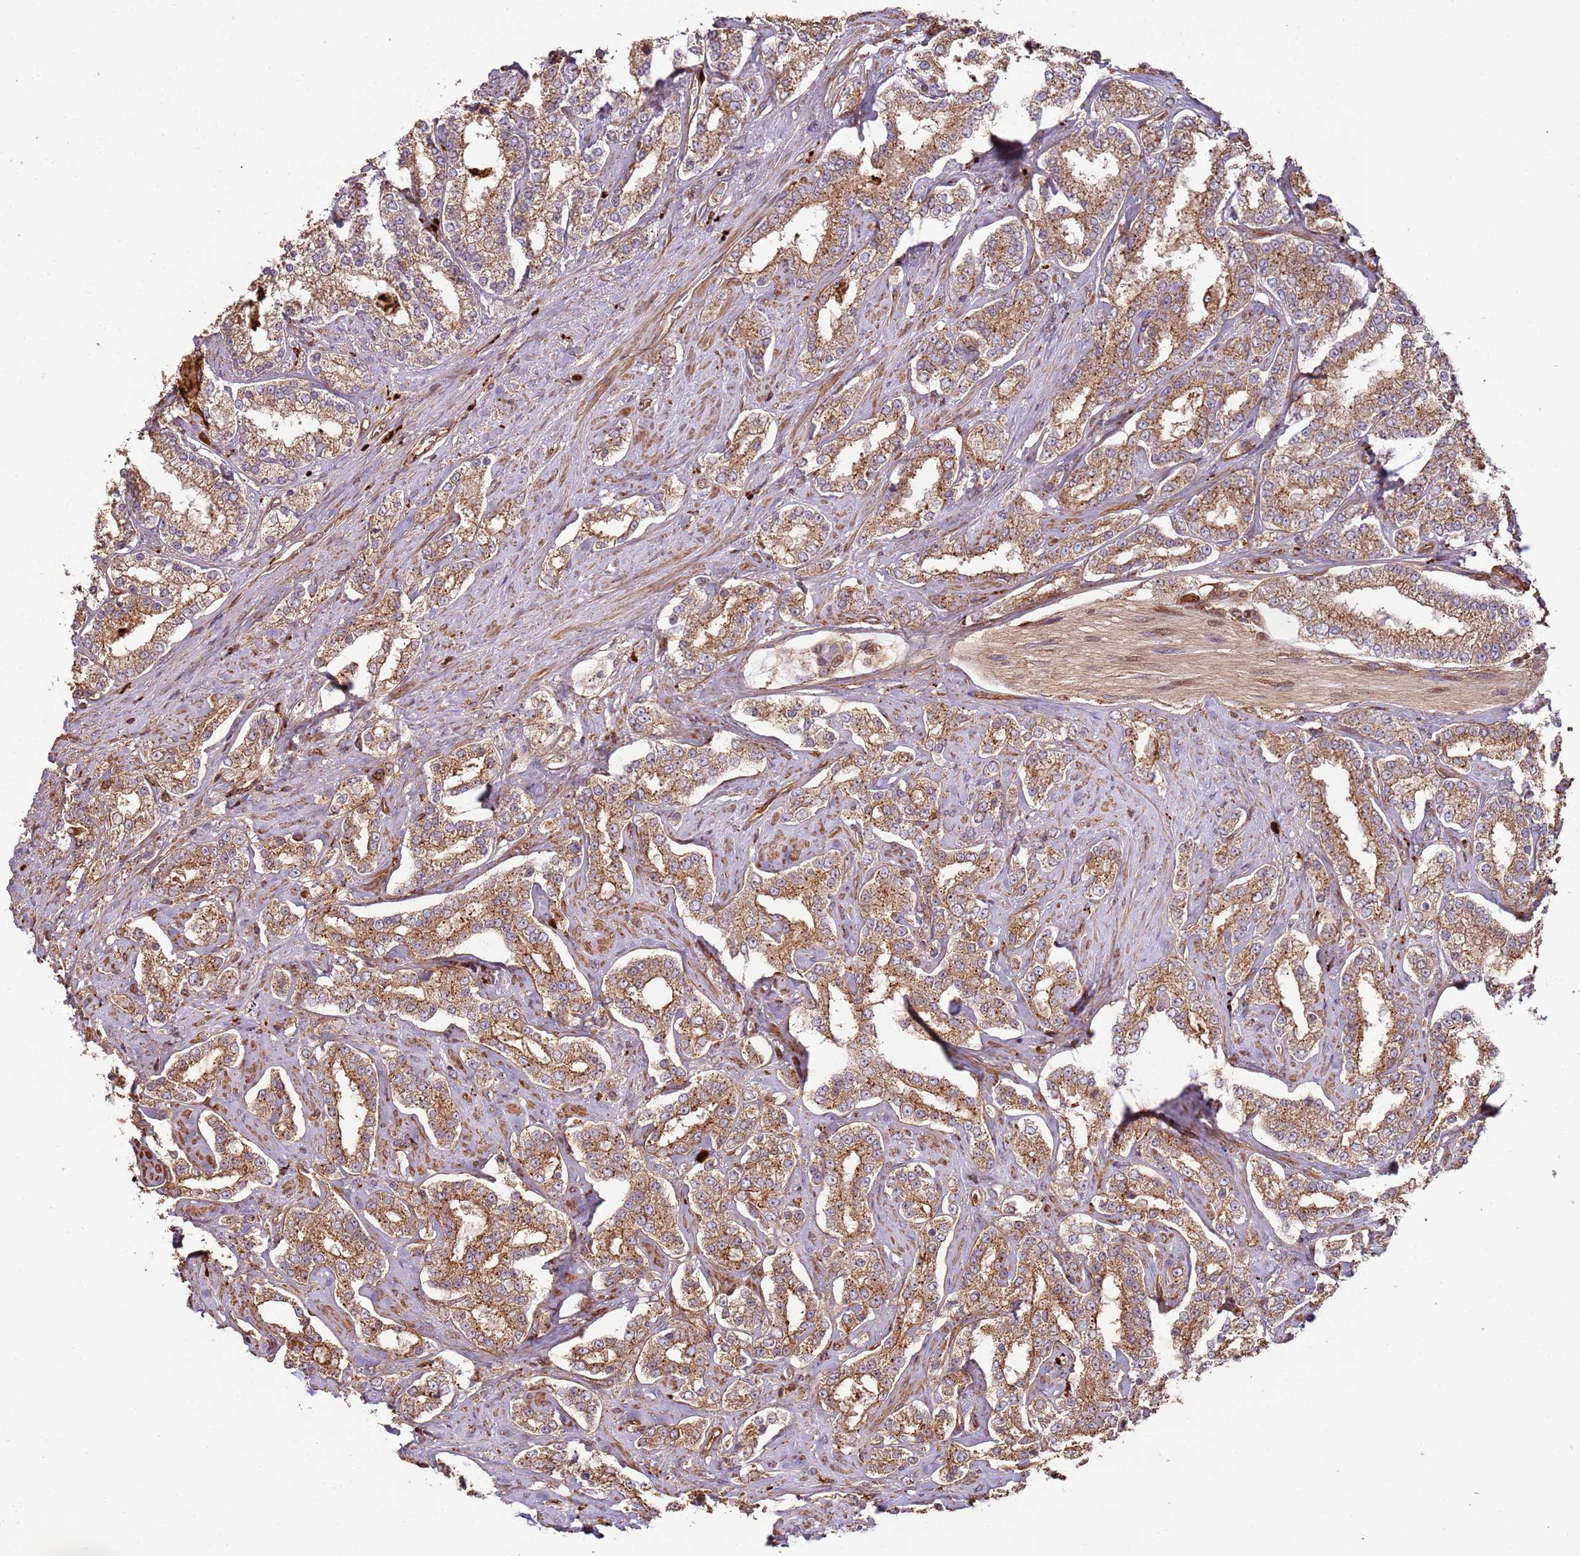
{"staining": {"intensity": "moderate", "quantity": ">75%", "location": "cytoplasmic/membranous"}, "tissue": "prostate cancer", "cell_type": "Tumor cells", "image_type": "cancer", "snomed": [{"axis": "morphology", "description": "Normal tissue, NOS"}, {"axis": "morphology", "description": "Adenocarcinoma, High grade"}, {"axis": "topography", "description": "Prostate"}], "caption": "Immunohistochemistry staining of prostate cancer (adenocarcinoma (high-grade)), which exhibits medium levels of moderate cytoplasmic/membranous expression in approximately >75% of tumor cells indicating moderate cytoplasmic/membranous protein expression. The staining was performed using DAB (3,3'-diaminobenzidine) (brown) for protein detection and nuclei were counterstained in hematoxylin (blue).", "gene": "NDUFAF4", "patient": {"sex": "male", "age": 83}}